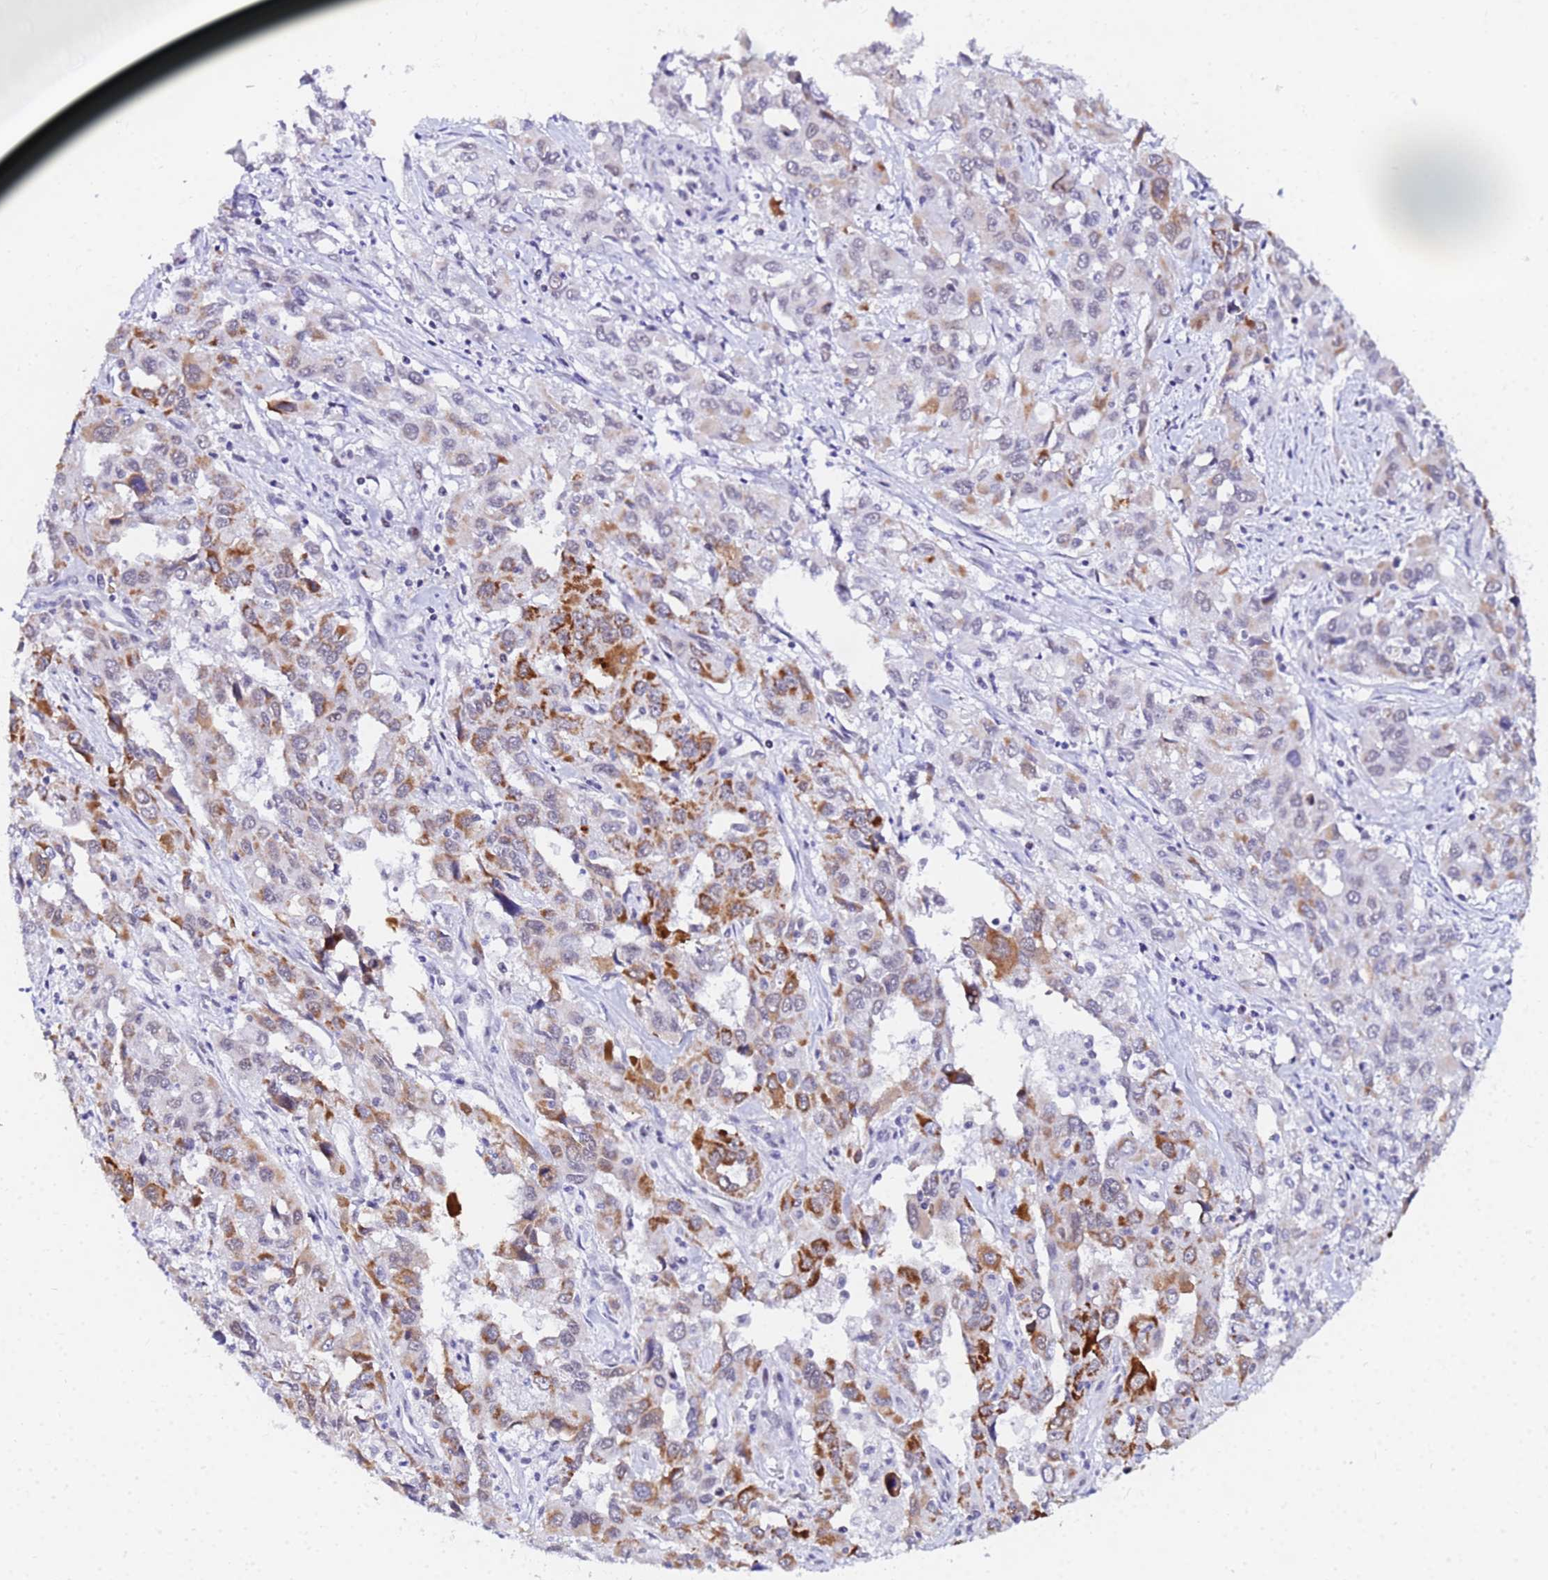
{"staining": {"intensity": "moderate", "quantity": "<25%", "location": "cytoplasmic/membranous"}, "tissue": "liver cancer", "cell_type": "Tumor cells", "image_type": "cancer", "snomed": [{"axis": "morphology", "description": "Carcinoma, Hepatocellular, NOS"}, {"axis": "topography", "description": "Liver"}], "caption": "High-magnification brightfield microscopy of liver cancer (hepatocellular carcinoma) stained with DAB (3,3'-diaminobenzidine) (brown) and counterstained with hematoxylin (blue). tumor cells exhibit moderate cytoplasmic/membranous staining is appreciated in approximately<25% of cells.", "gene": "CKMT1A", "patient": {"sex": "male", "age": 63}}